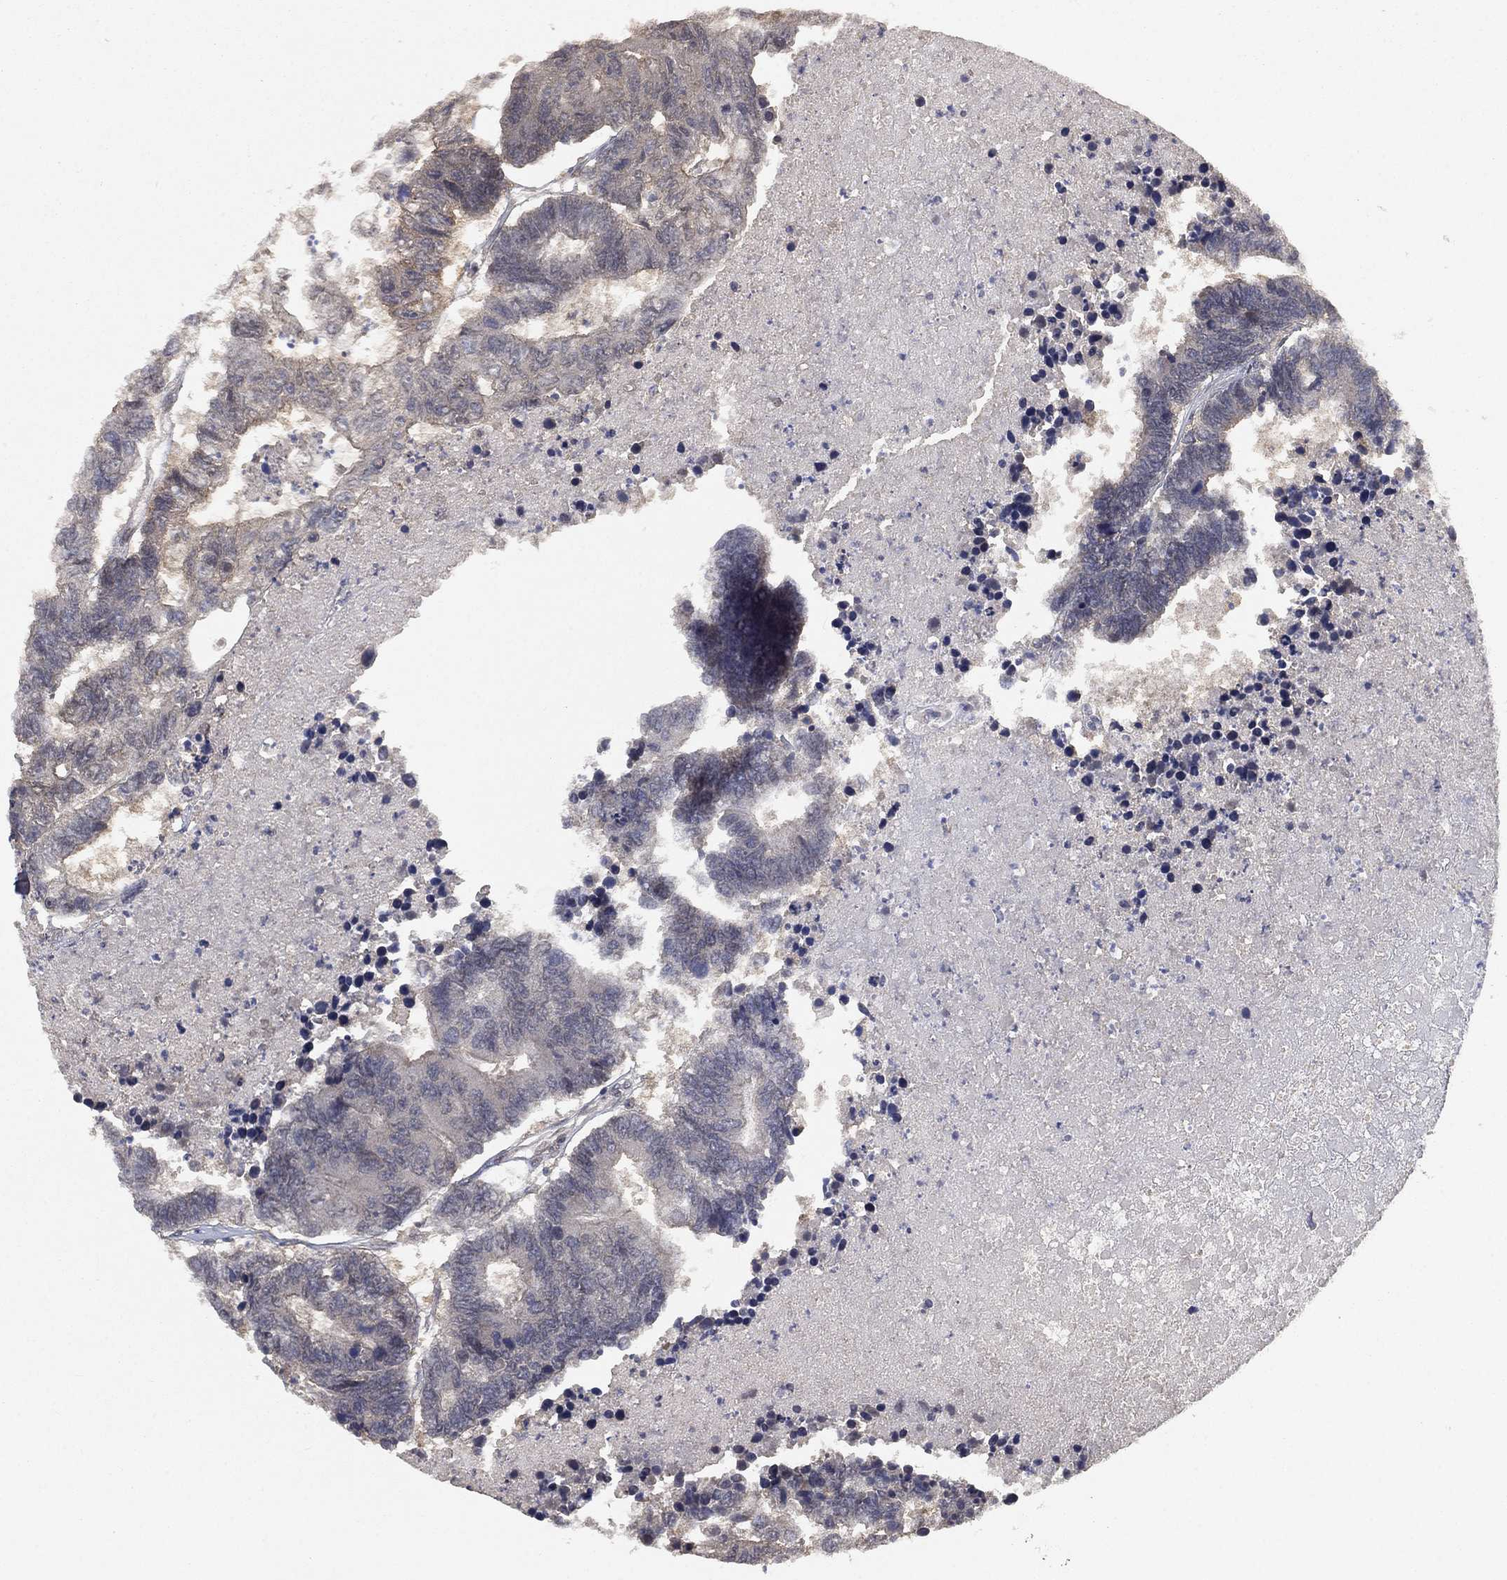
{"staining": {"intensity": "negative", "quantity": "none", "location": "none"}, "tissue": "colorectal cancer", "cell_type": "Tumor cells", "image_type": "cancer", "snomed": [{"axis": "morphology", "description": "Adenocarcinoma, NOS"}, {"axis": "topography", "description": "Colon"}], "caption": "Micrograph shows no significant protein expression in tumor cells of adenocarcinoma (colorectal).", "gene": "UBA5", "patient": {"sex": "female", "age": 48}}